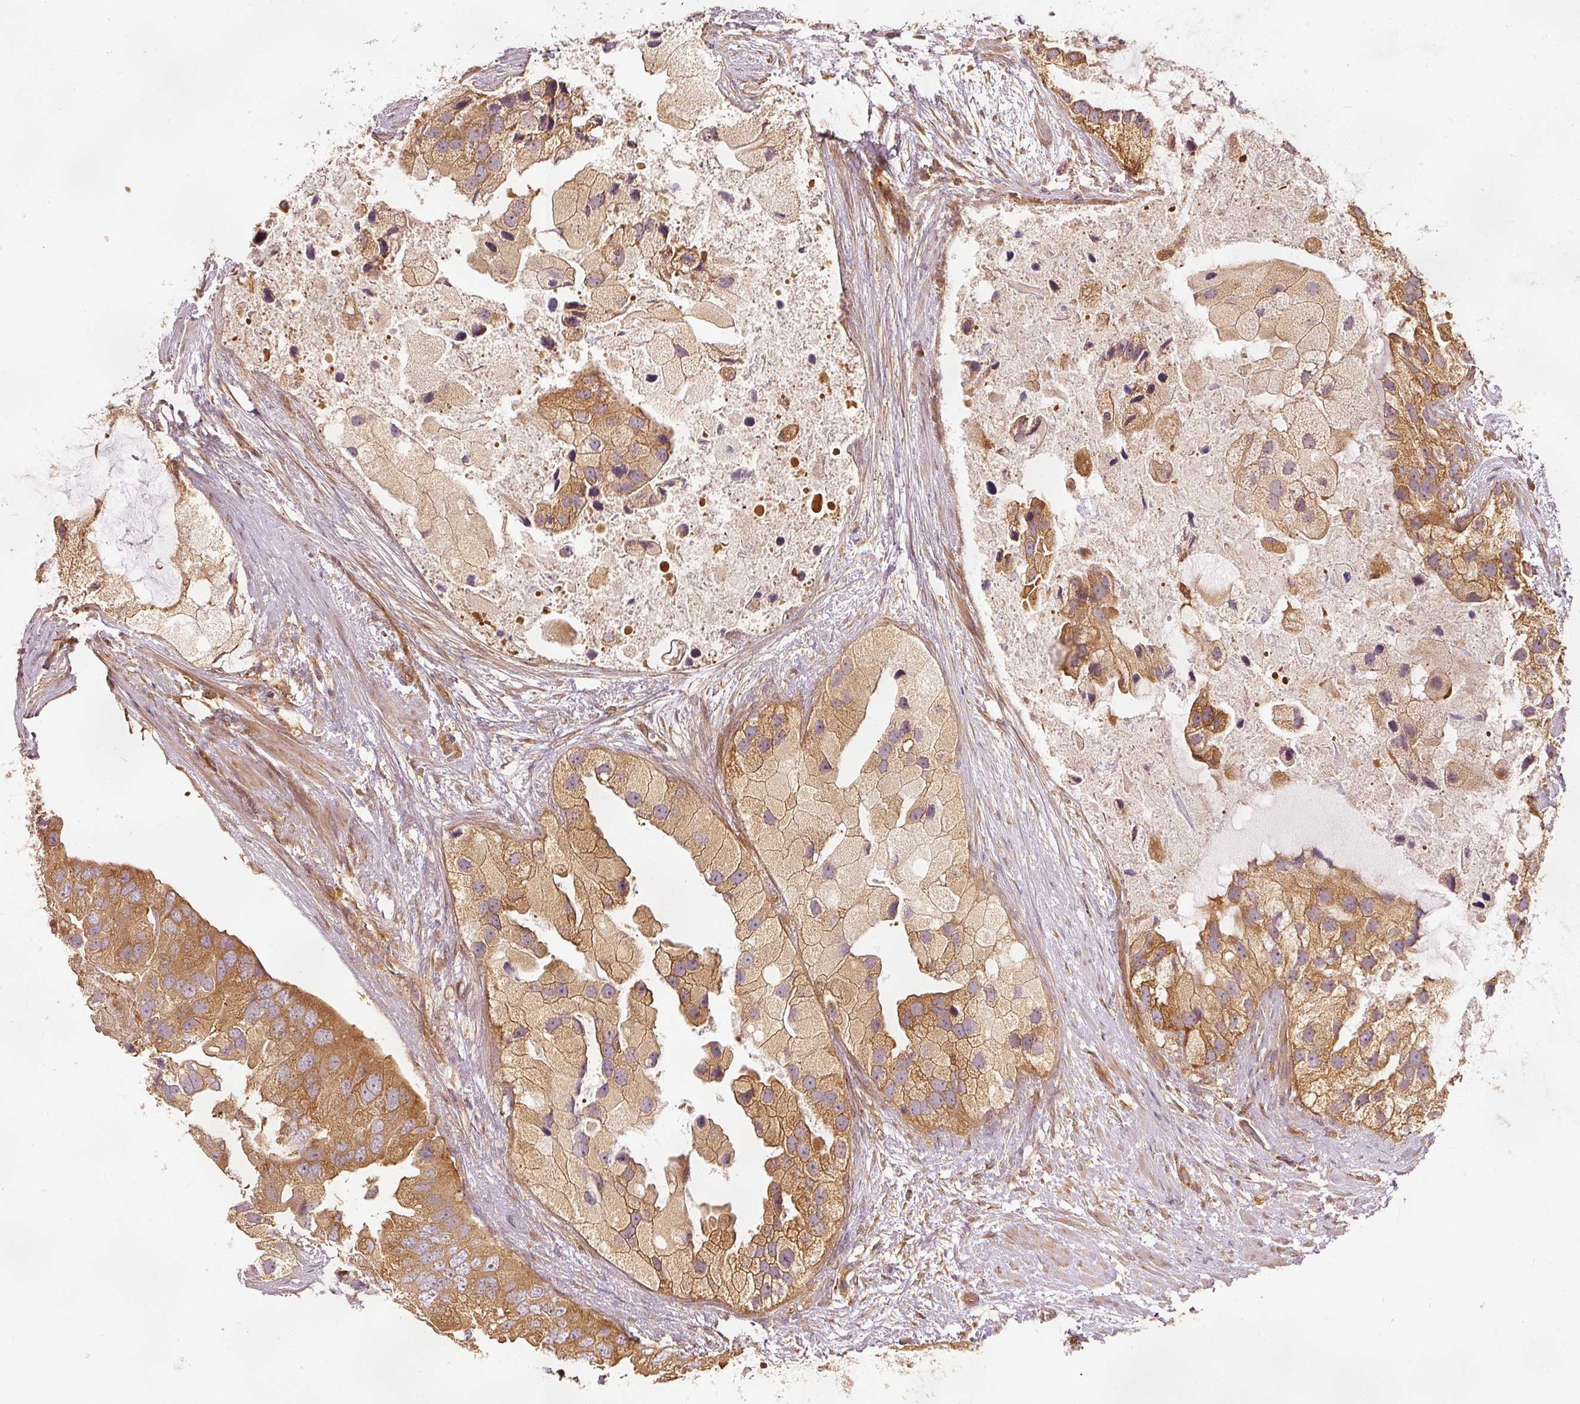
{"staining": {"intensity": "moderate", "quantity": ">75%", "location": "cytoplasmic/membranous"}, "tissue": "prostate cancer", "cell_type": "Tumor cells", "image_type": "cancer", "snomed": [{"axis": "morphology", "description": "Adenocarcinoma, High grade"}, {"axis": "topography", "description": "Prostate"}], "caption": "The histopathology image exhibits immunohistochemical staining of high-grade adenocarcinoma (prostate). There is moderate cytoplasmic/membranous staining is seen in approximately >75% of tumor cells.", "gene": "EIF3B", "patient": {"sex": "male", "age": 62}}